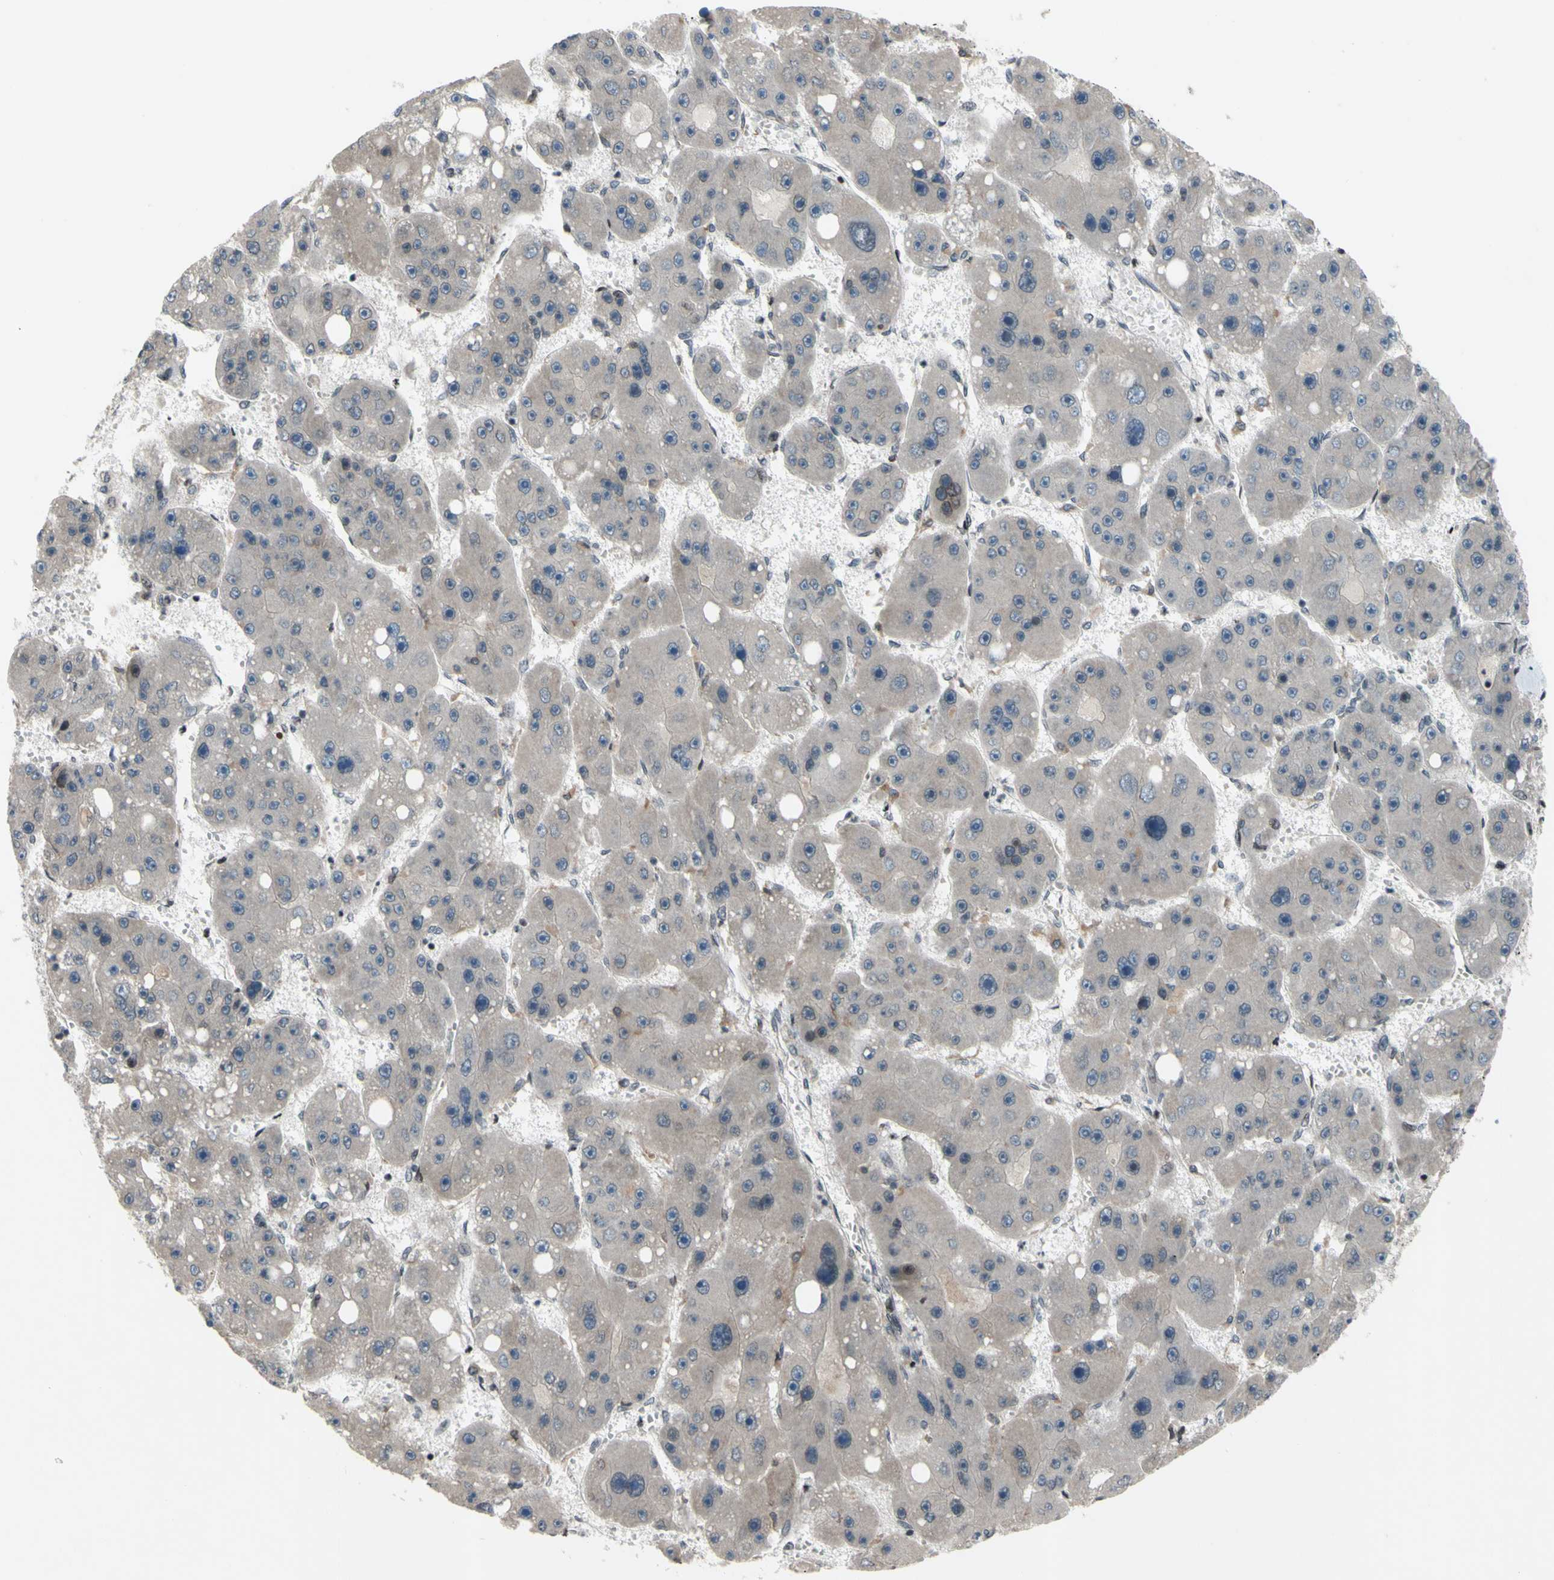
{"staining": {"intensity": "weak", "quantity": ">75%", "location": "cytoplasmic/membranous"}, "tissue": "liver cancer", "cell_type": "Tumor cells", "image_type": "cancer", "snomed": [{"axis": "morphology", "description": "Carcinoma, Hepatocellular, NOS"}, {"axis": "topography", "description": "Liver"}], "caption": "About >75% of tumor cells in human liver hepatocellular carcinoma exhibit weak cytoplasmic/membranous protein positivity as visualized by brown immunohistochemical staining.", "gene": "XPO1", "patient": {"sex": "female", "age": 61}}